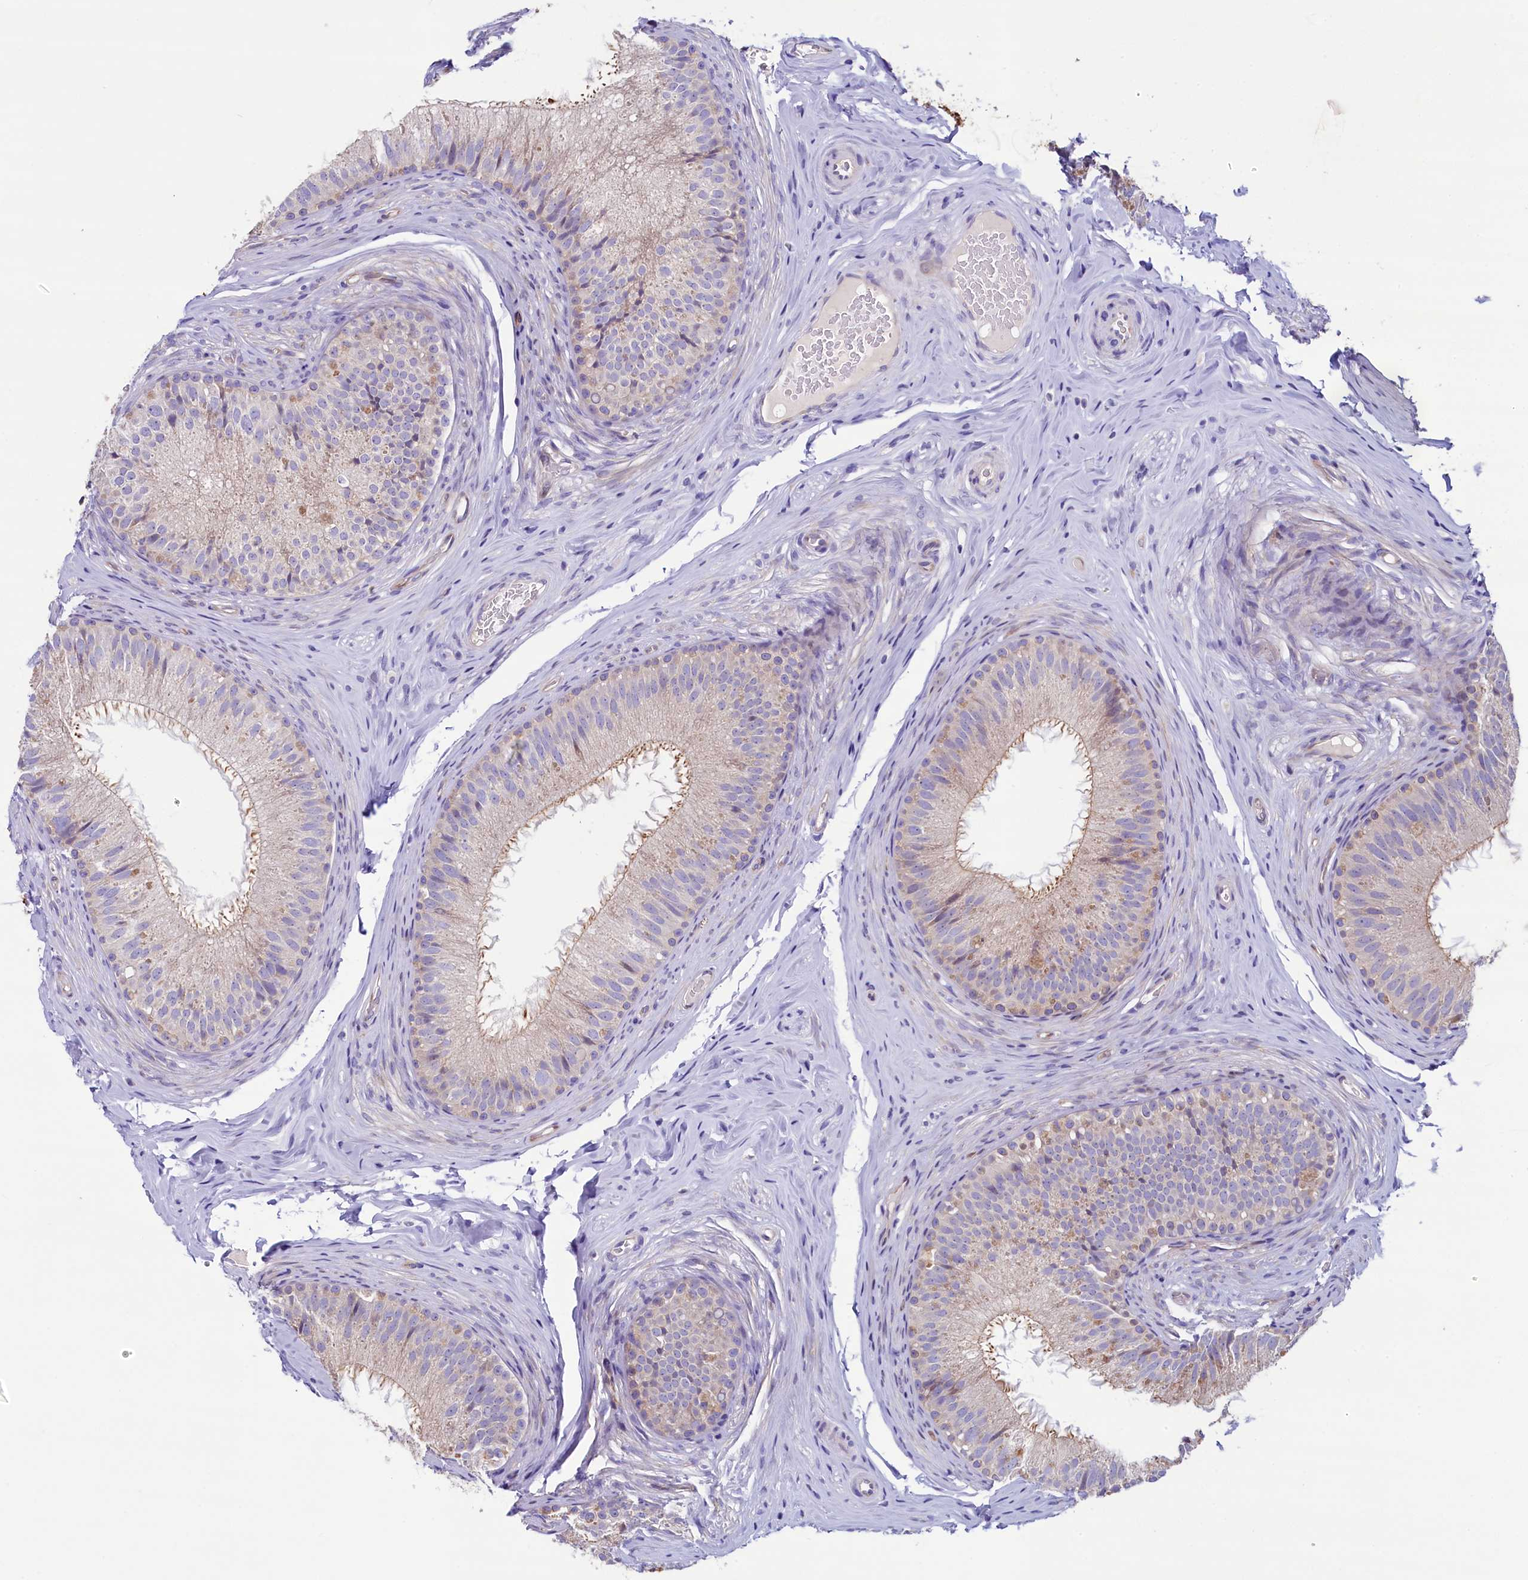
{"staining": {"intensity": "weak", "quantity": "<25%", "location": "cytoplasmic/membranous"}, "tissue": "epididymis", "cell_type": "Glandular cells", "image_type": "normal", "snomed": [{"axis": "morphology", "description": "Normal tissue, NOS"}, {"axis": "topography", "description": "Epididymis"}], "caption": "The histopathology image demonstrates no significant positivity in glandular cells of epididymis. The staining is performed using DAB brown chromogen with nuclei counter-stained in using hematoxylin.", "gene": "KRBOX5", "patient": {"sex": "male", "age": 34}}